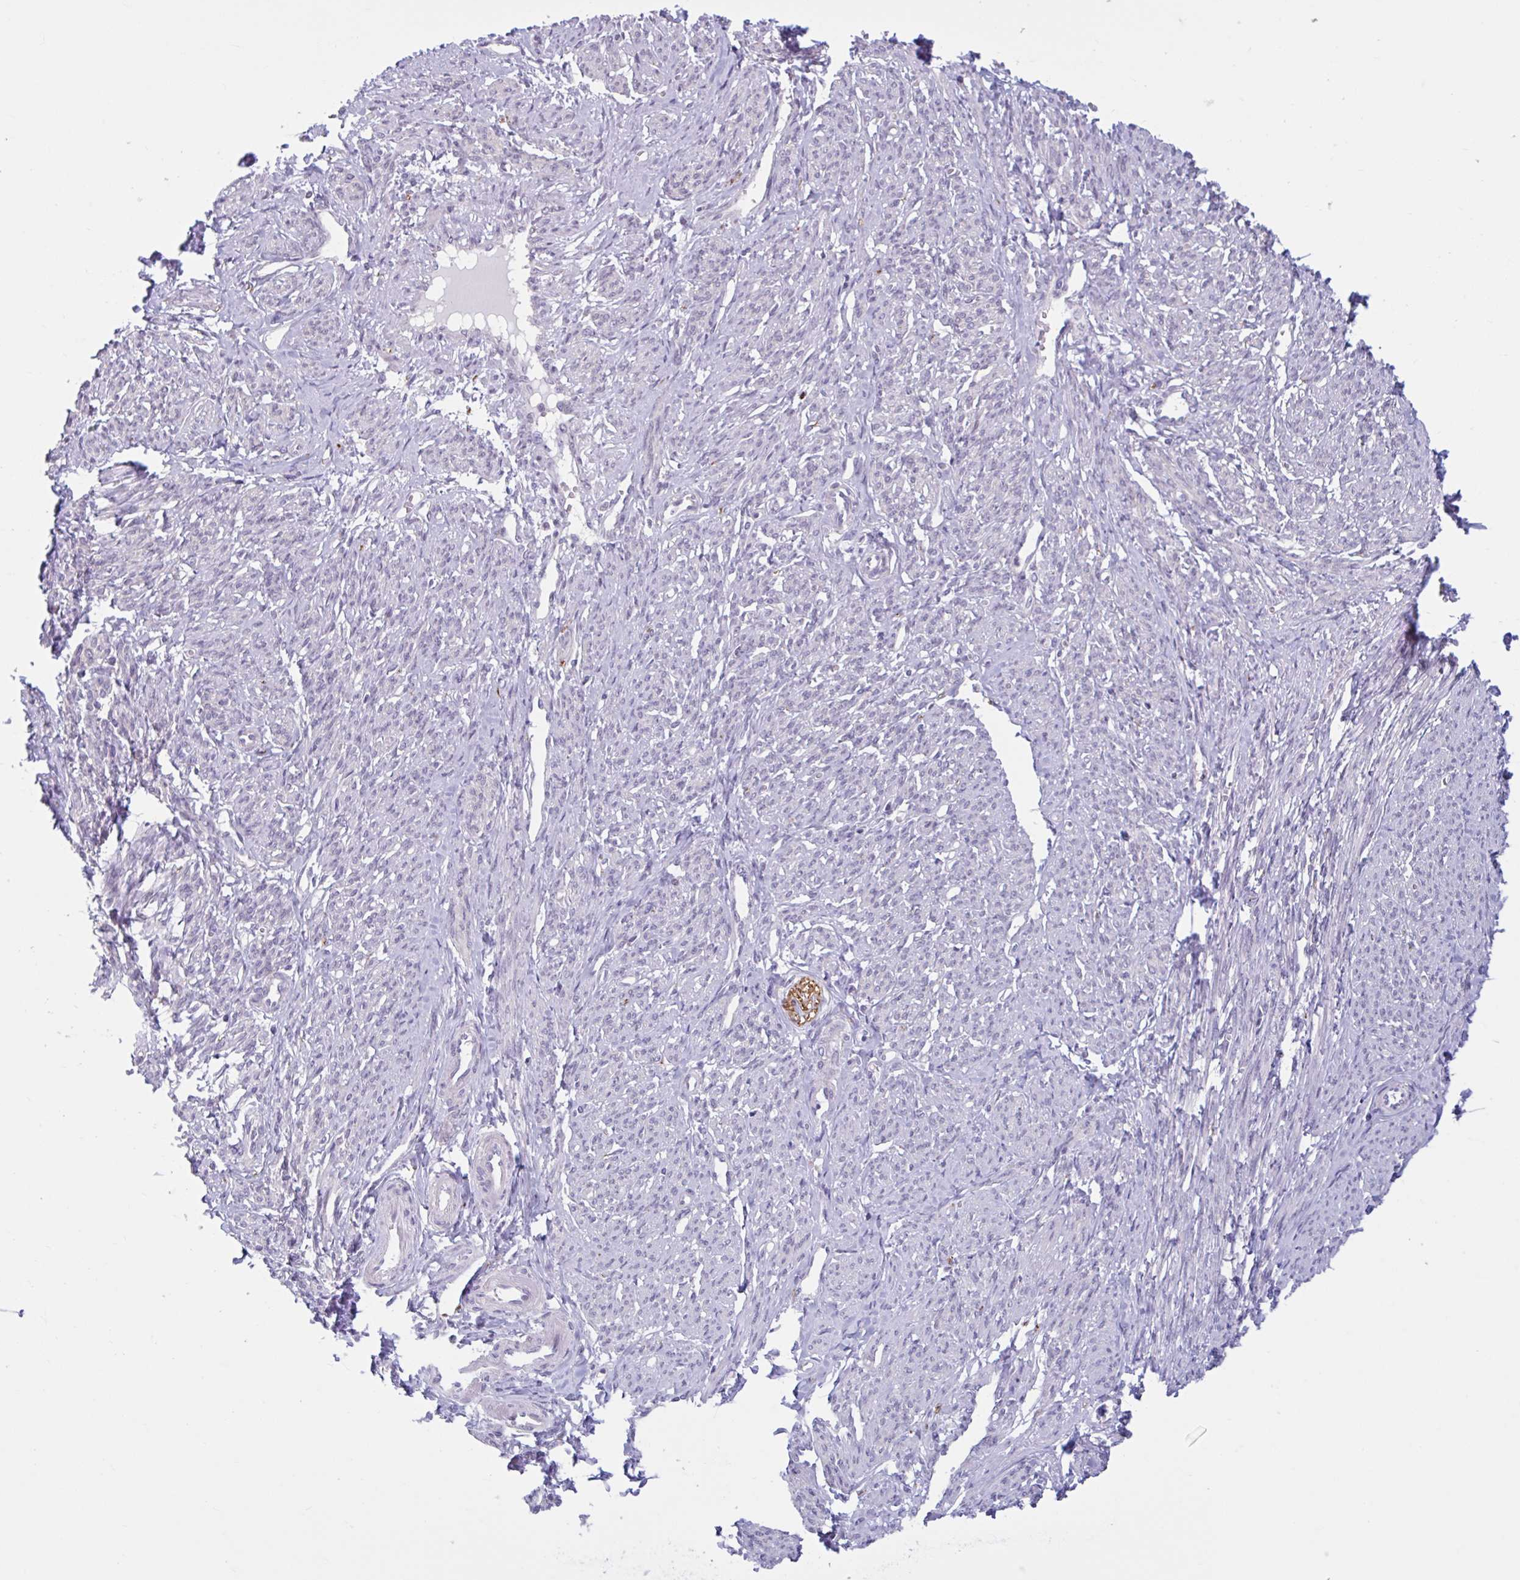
{"staining": {"intensity": "negative", "quantity": "none", "location": "none"}, "tissue": "smooth muscle", "cell_type": "Smooth muscle cells", "image_type": "normal", "snomed": [{"axis": "morphology", "description": "Normal tissue, NOS"}, {"axis": "topography", "description": "Smooth muscle"}], "caption": "Smooth muscle stained for a protein using IHC exhibits no expression smooth muscle cells.", "gene": "CDH19", "patient": {"sex": "female", "age": 65}}